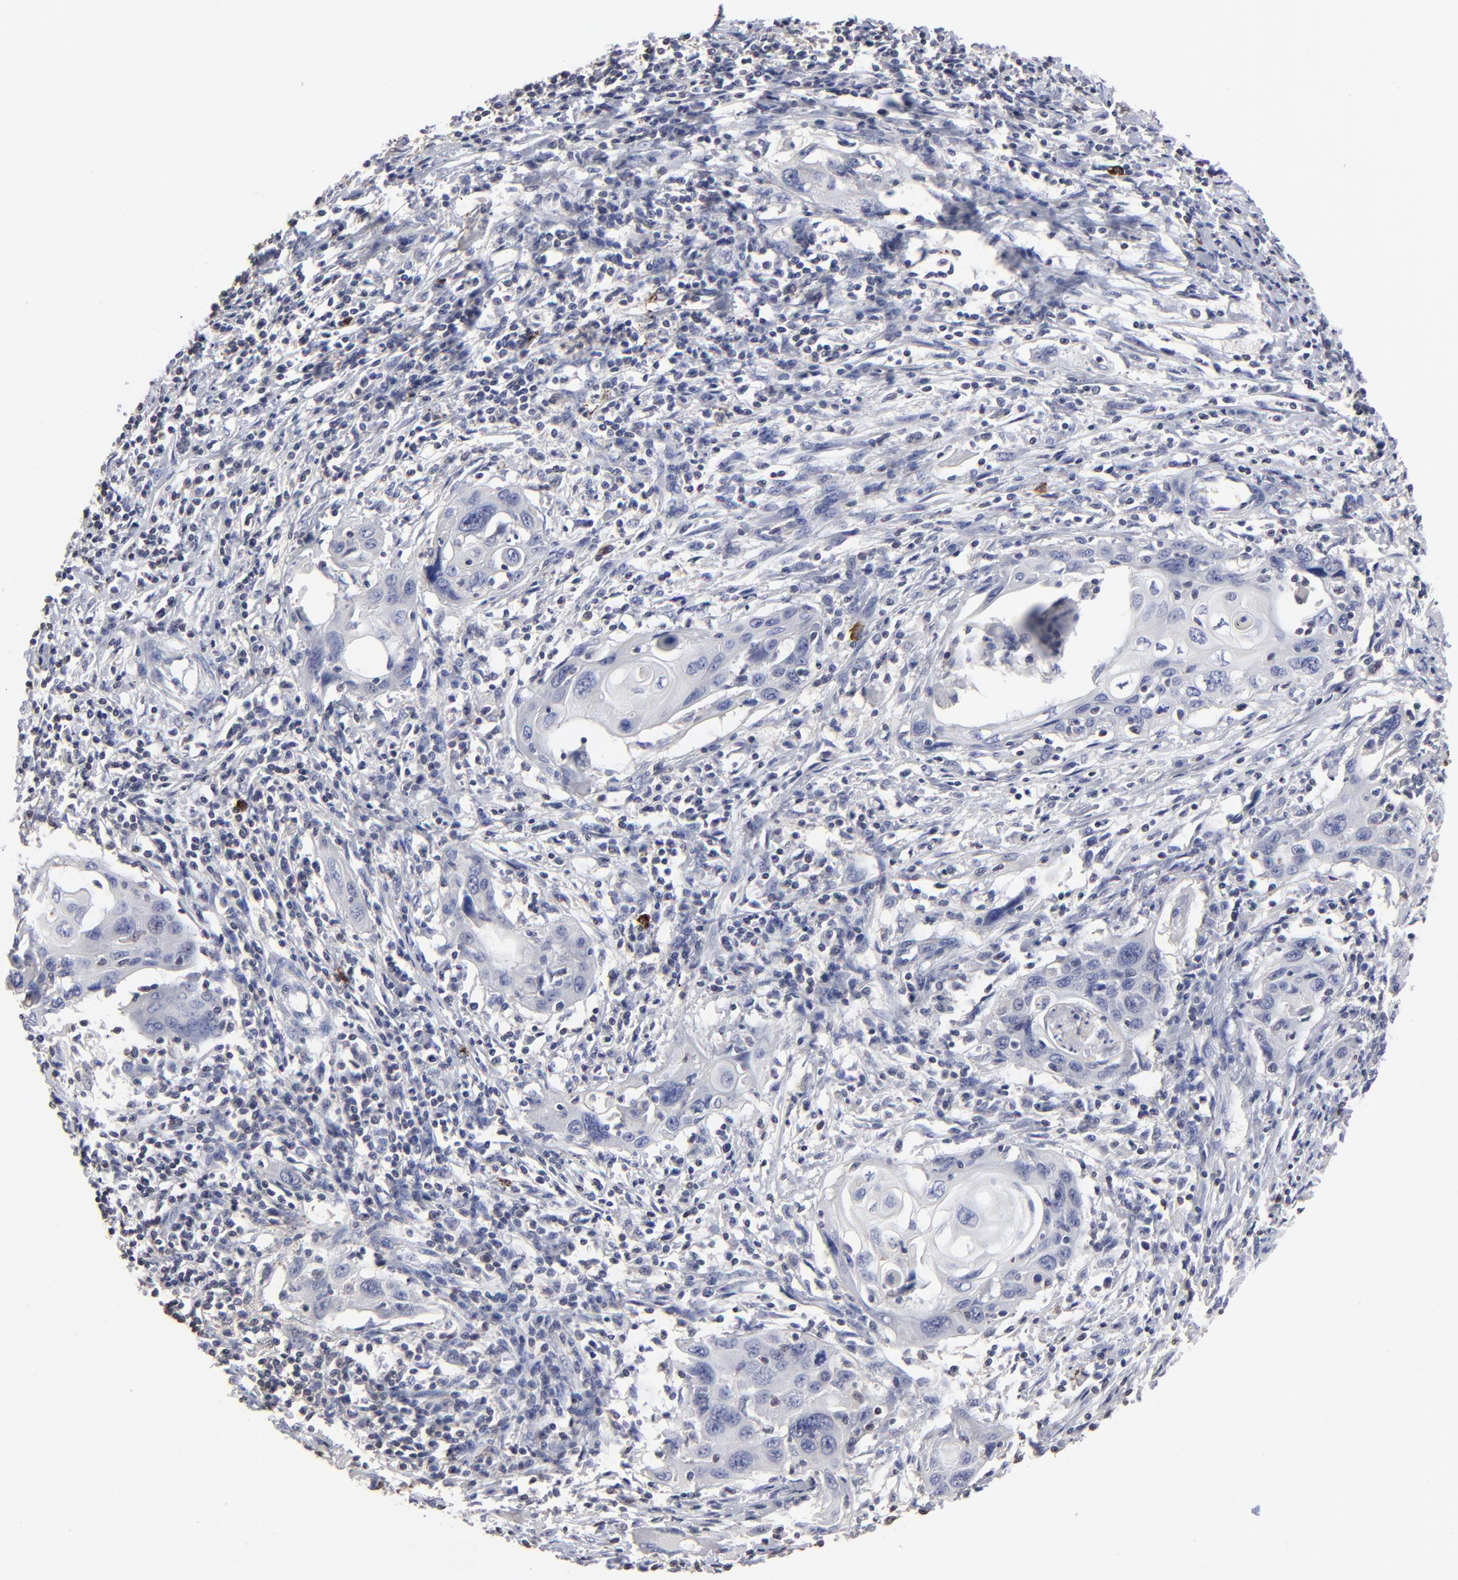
{"staining": {"intensity": "negative", "quantity": "none", "location": "none"}, "tissue": "cervical cancer", "cell_type": "Tumor cells", "image_type": "cancer", "snomed": [{"axis": "morphology", "description": "Squamous cell carcinoma, NOS"}, {"axis": "topography", "description": "Cervix"}], "caption": "The photomicrograph demonstrates no significant expression in tumor cells of cervical cancer.", "gene": "TBXT", "patient": {"sex": "female", "age": 54}}